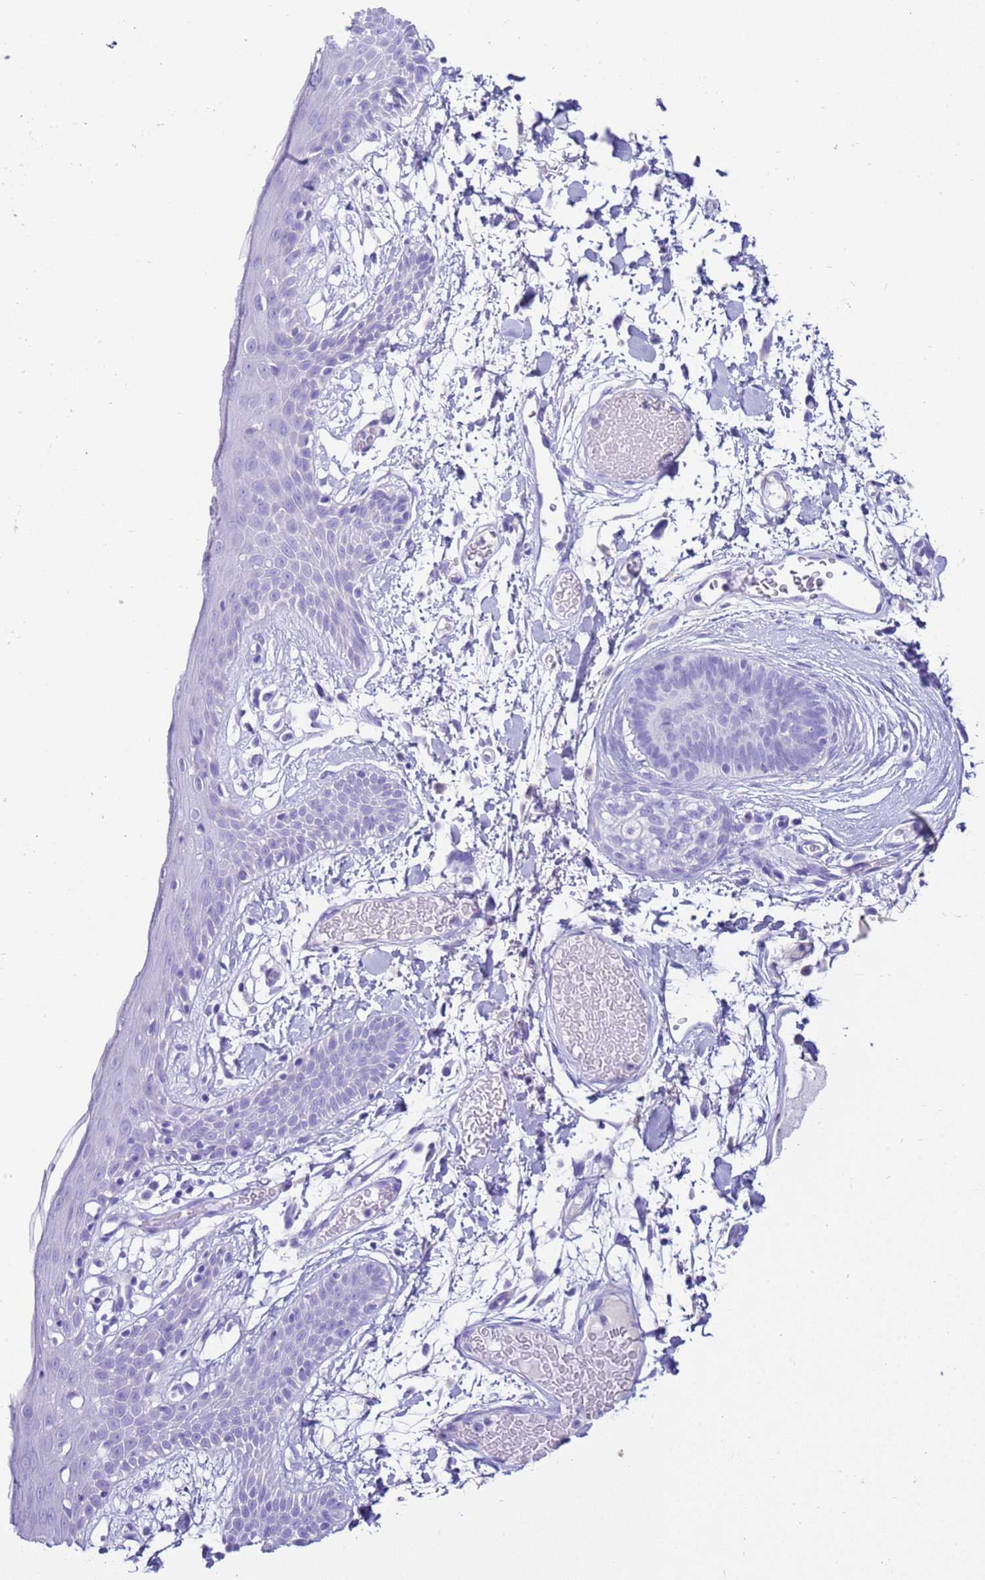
{"staining": {"intensity": "negative", "quantity": "none", "location": "none"}, "tissue": "skin", "cell_type": "Fibroblasts", "image_type": "normal", "snomed": [{"axis": "morphology", "description": "Normal tissue, NOS"}, {"axis": "topography", "description": "Skin"}], "caption": "Micrograph shows no protein expression in fibroblasts of benign skin.", "gene": "CPB1", "patient": {"sex": "male", "age": 79}}